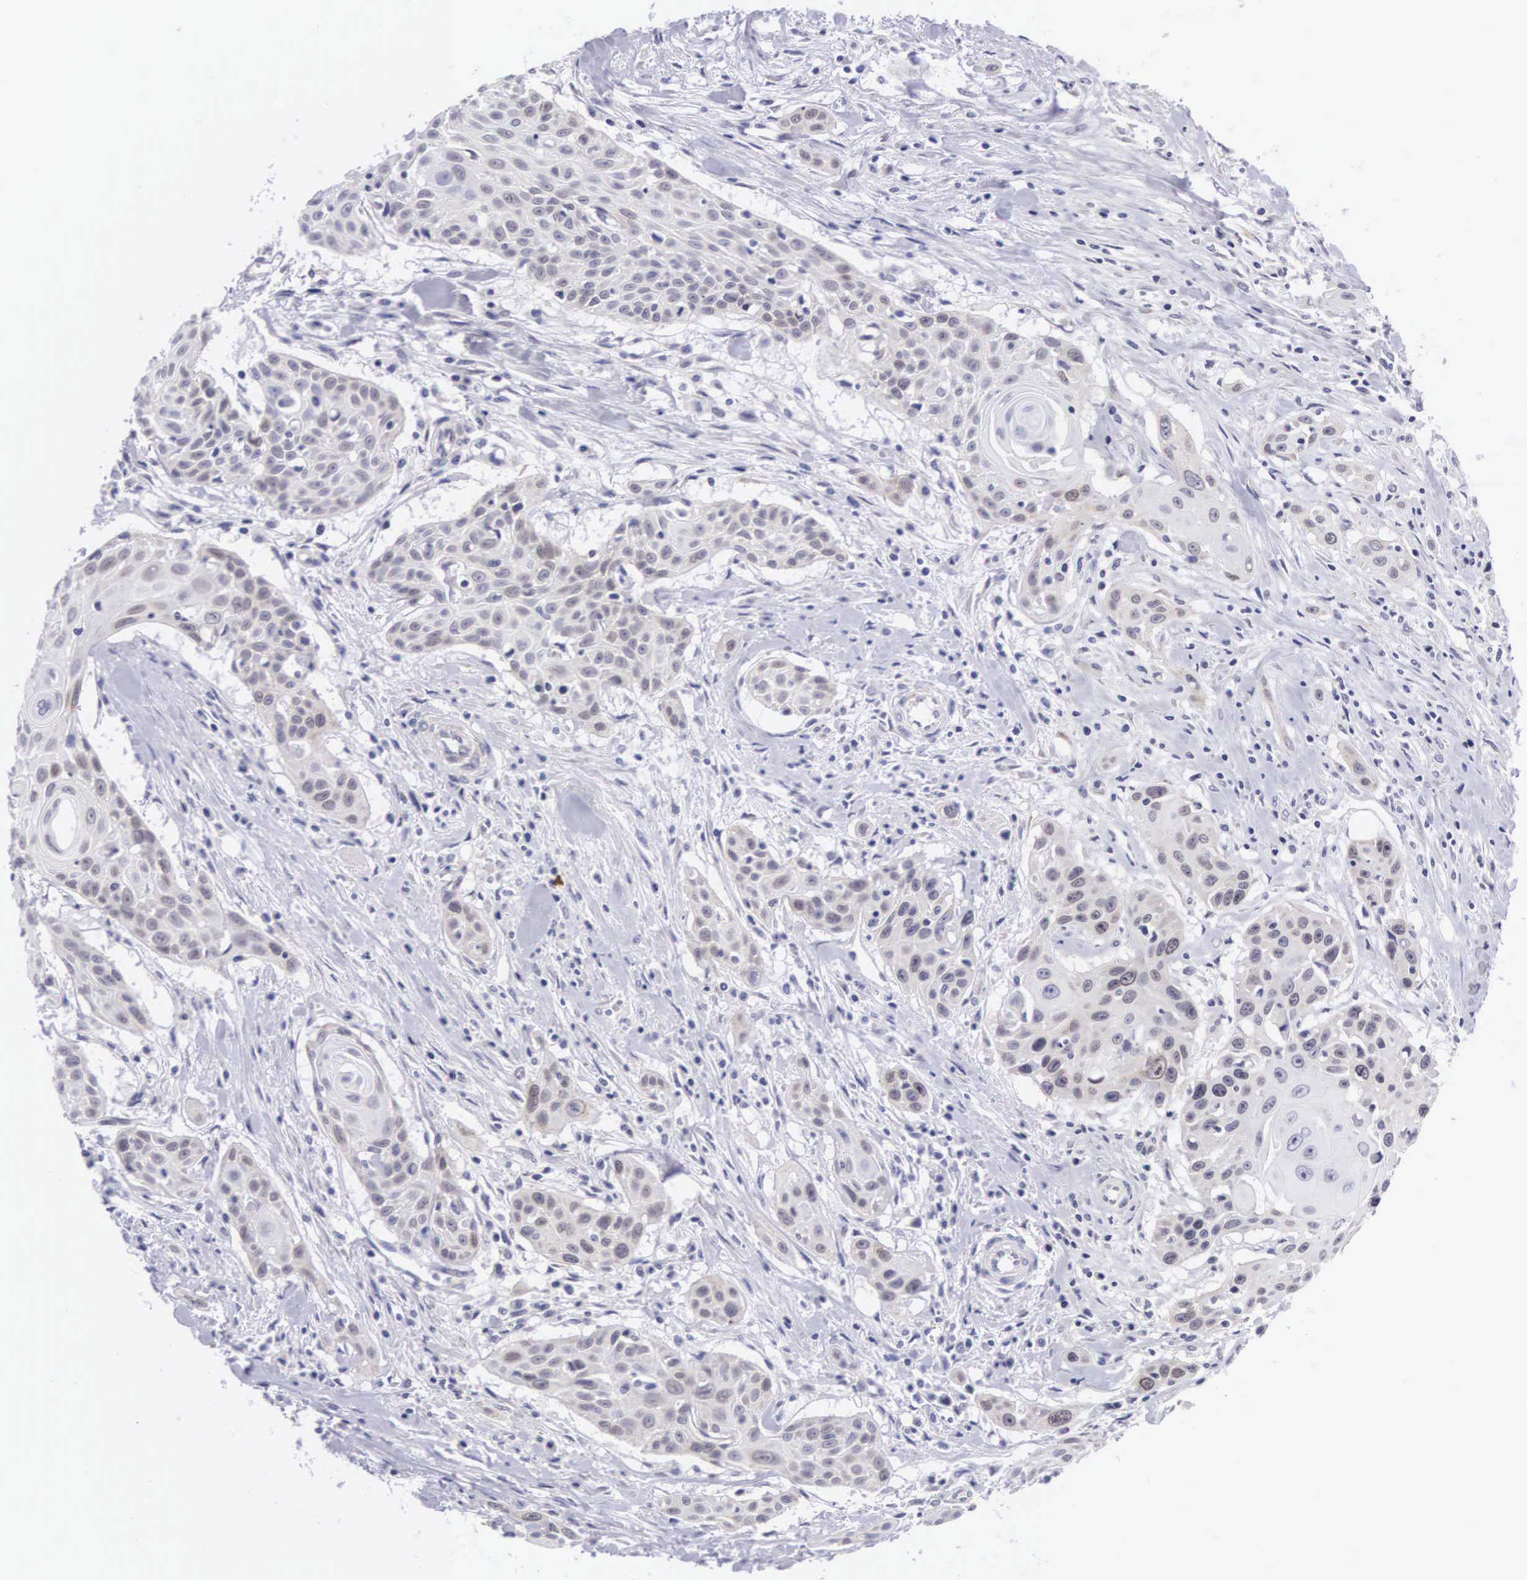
{"staining": {"intensity": "moderate", "quantity": "<25%", "location": "nuclear"}, "tissue": "head and neck cancer", "cell_type": "Tumor cells", "image_type": "cancer", "snomed": [{"axis": "morphology", "description": "Squamous cell carcinoma, NOS"}, {"axis": "morphology", "description": "Squamous cell carcinoma, metastatic, NOS"}, {"axis": "topography", "description": "Lymph node"}, {"axis": "topography", "description": "Salivary gland"}, {"axis": "topography", "description": "Head-Neck"}], "caption": "Head and neck squamous cell carcinoma stained with a brown dye shows moderate nuclear positive positivity in approximately <25% of tumor cells.", "gene": "SOX11", "patient": {"sex": "female", "age": 74}}